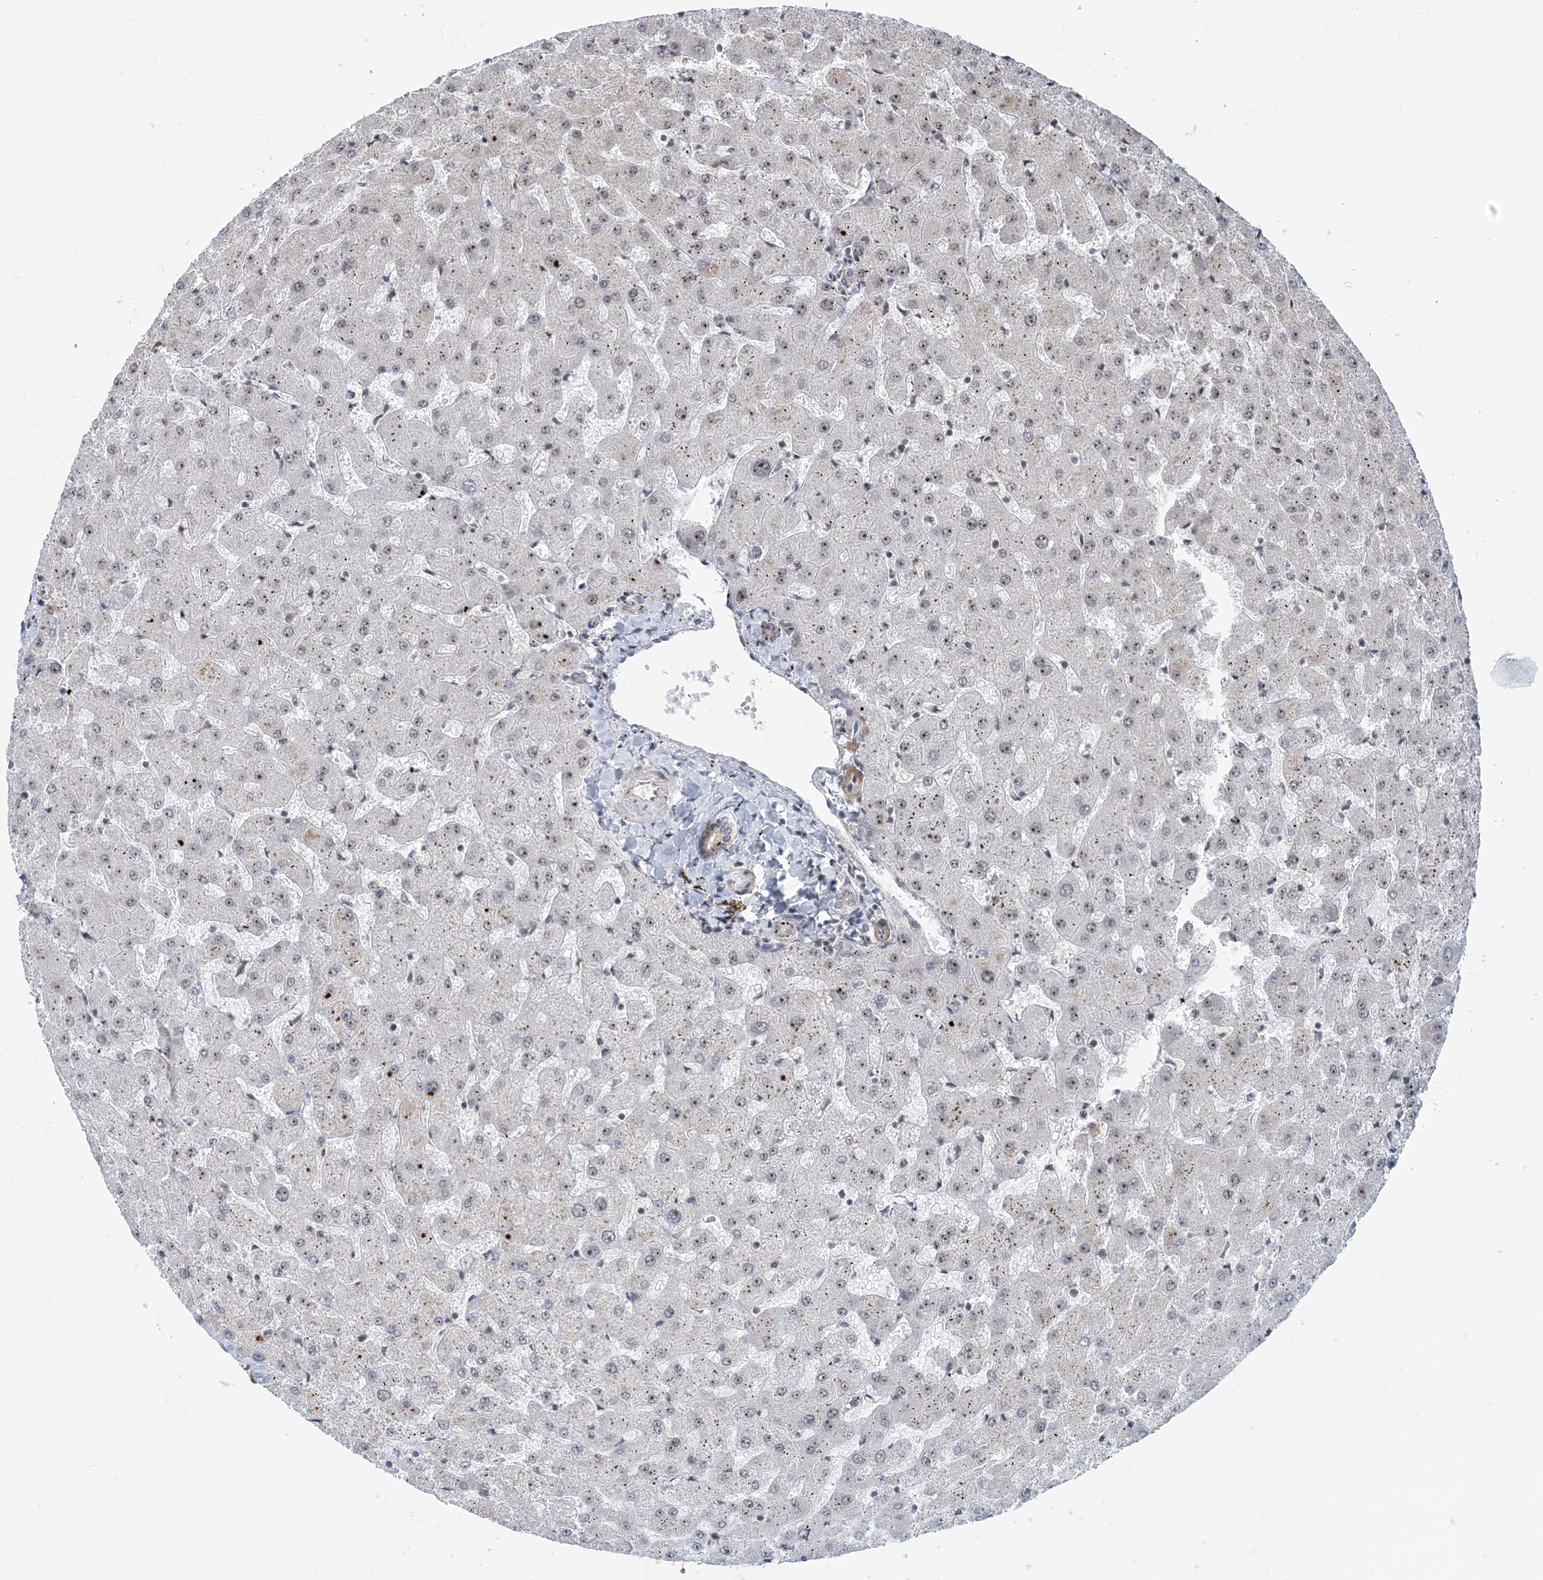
{"staining": {"intensity": "negative", "quantity": "none", "location": "none"}, "tissue": "liver", "cell_type": "Cholangiocytes", "image_type": "normal", "snomed": [{"axis": "morphology", "description": "Normal tissue, NOS"}, {"axis": "topography", "description": "Liver"}], "caption": "The immunohistochemistry micrograph has no significant staining in cholangiocytes of liver. The staining was performed using DAB (3,3'-diaminobenzidine) to visualize the protein expression in brown, while the nuclei were stained in blue with hematoxylin (Magnification: 20x).", "gene": "PLRG1", "patient": {"sex": "female", "age": 63}}